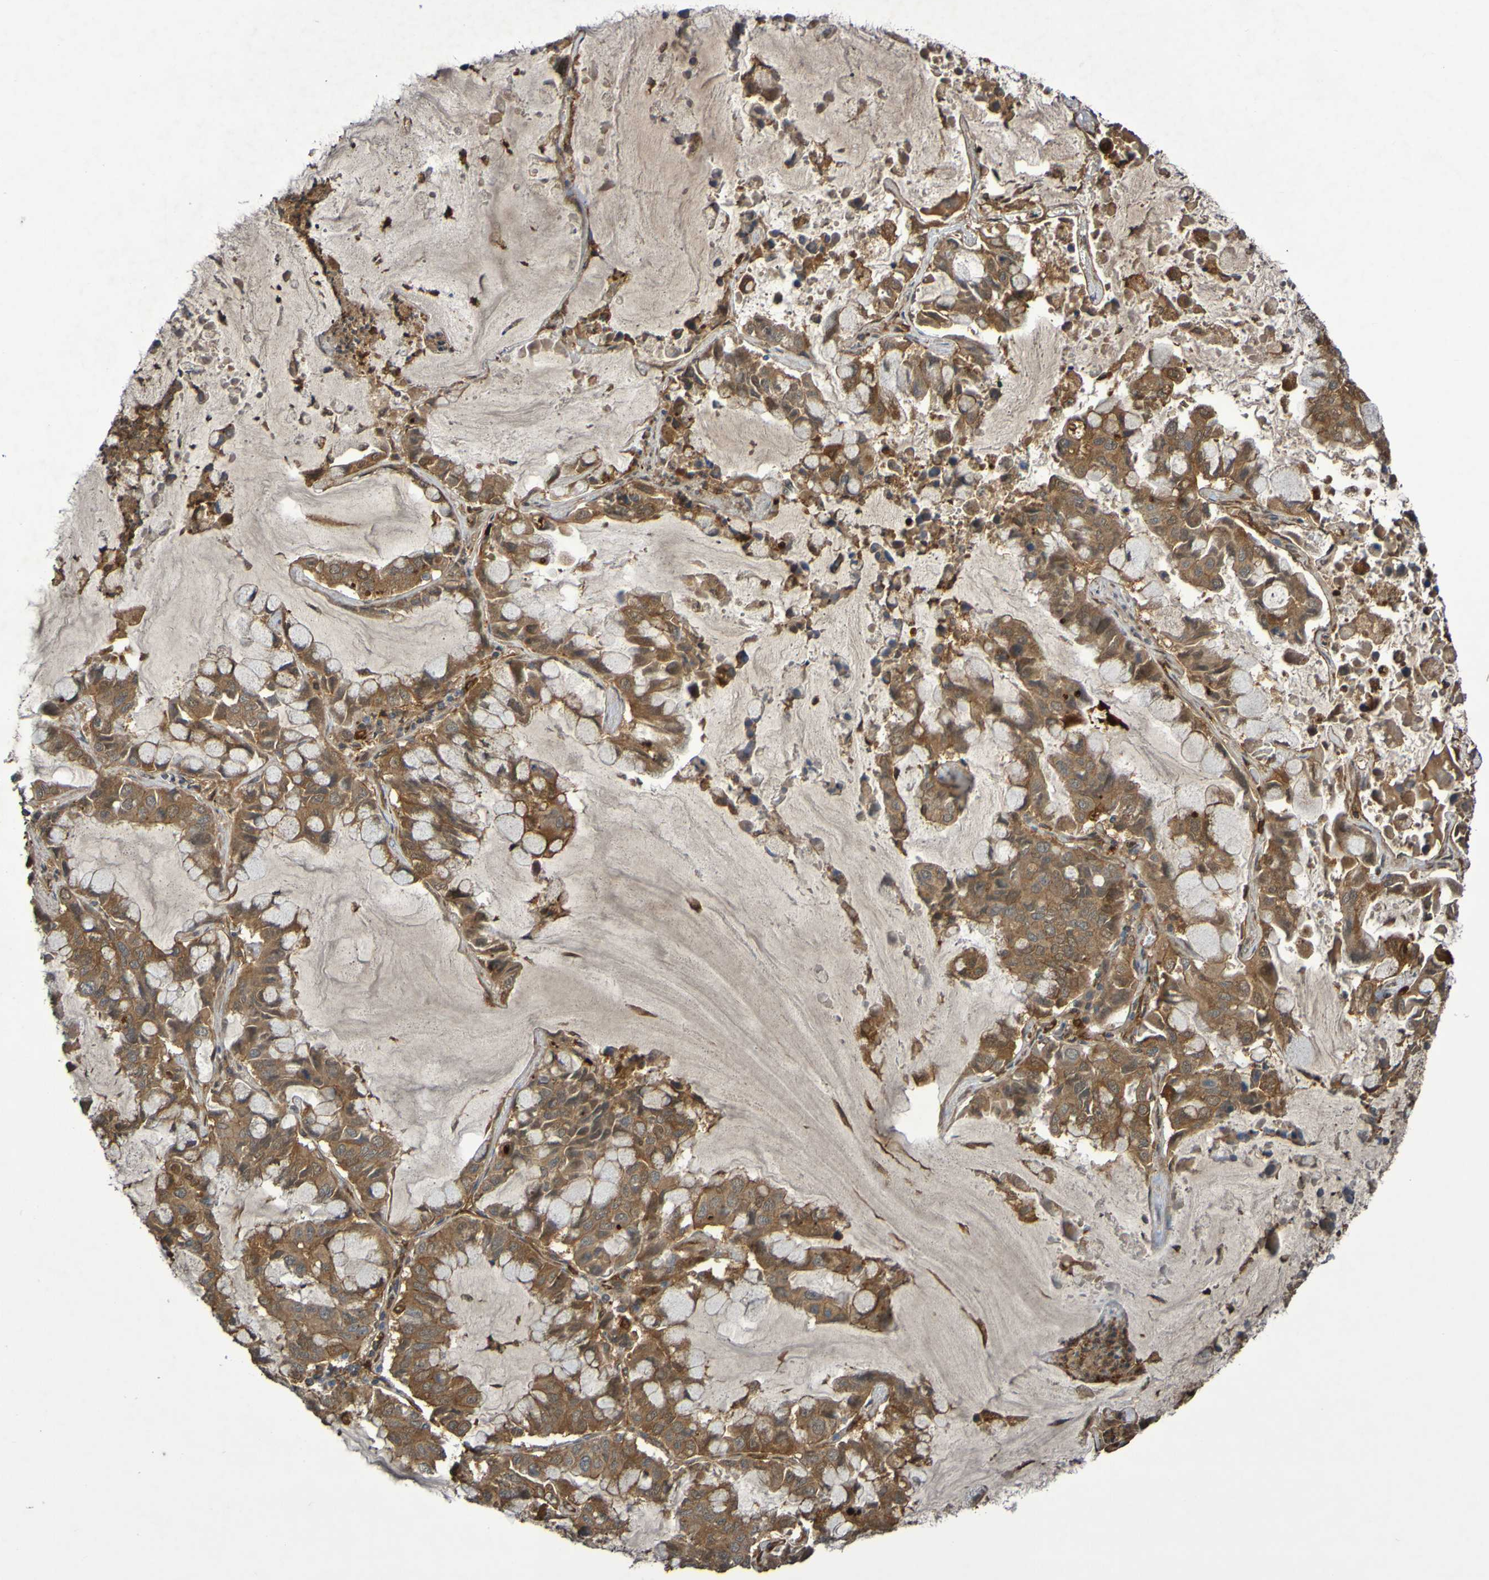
{"staining": {"intensity": "moderate", "quantity": ">75%", "location": "cytoplasmic/membranous"}, "tissue": "lung cancer", "cell_type": "Tumor cells", "image_type": "cancer", "snomed": [{"axis": "morphology", "description": "Adenocarcinoma, NOS"}, {"axis": "topography", "description": "Lung"}], "caption": "Tumor cells display moderate cytoplasmic/membranous expression in about >75% of cells in lung adenocarcinoma. The staining was performed using DAB, with brown indicating positive protein expression. Nuclei are stained blue with hematoxylin.", "gene": "SERPINB6", "patient": {"sex": "male", "age": 64}}